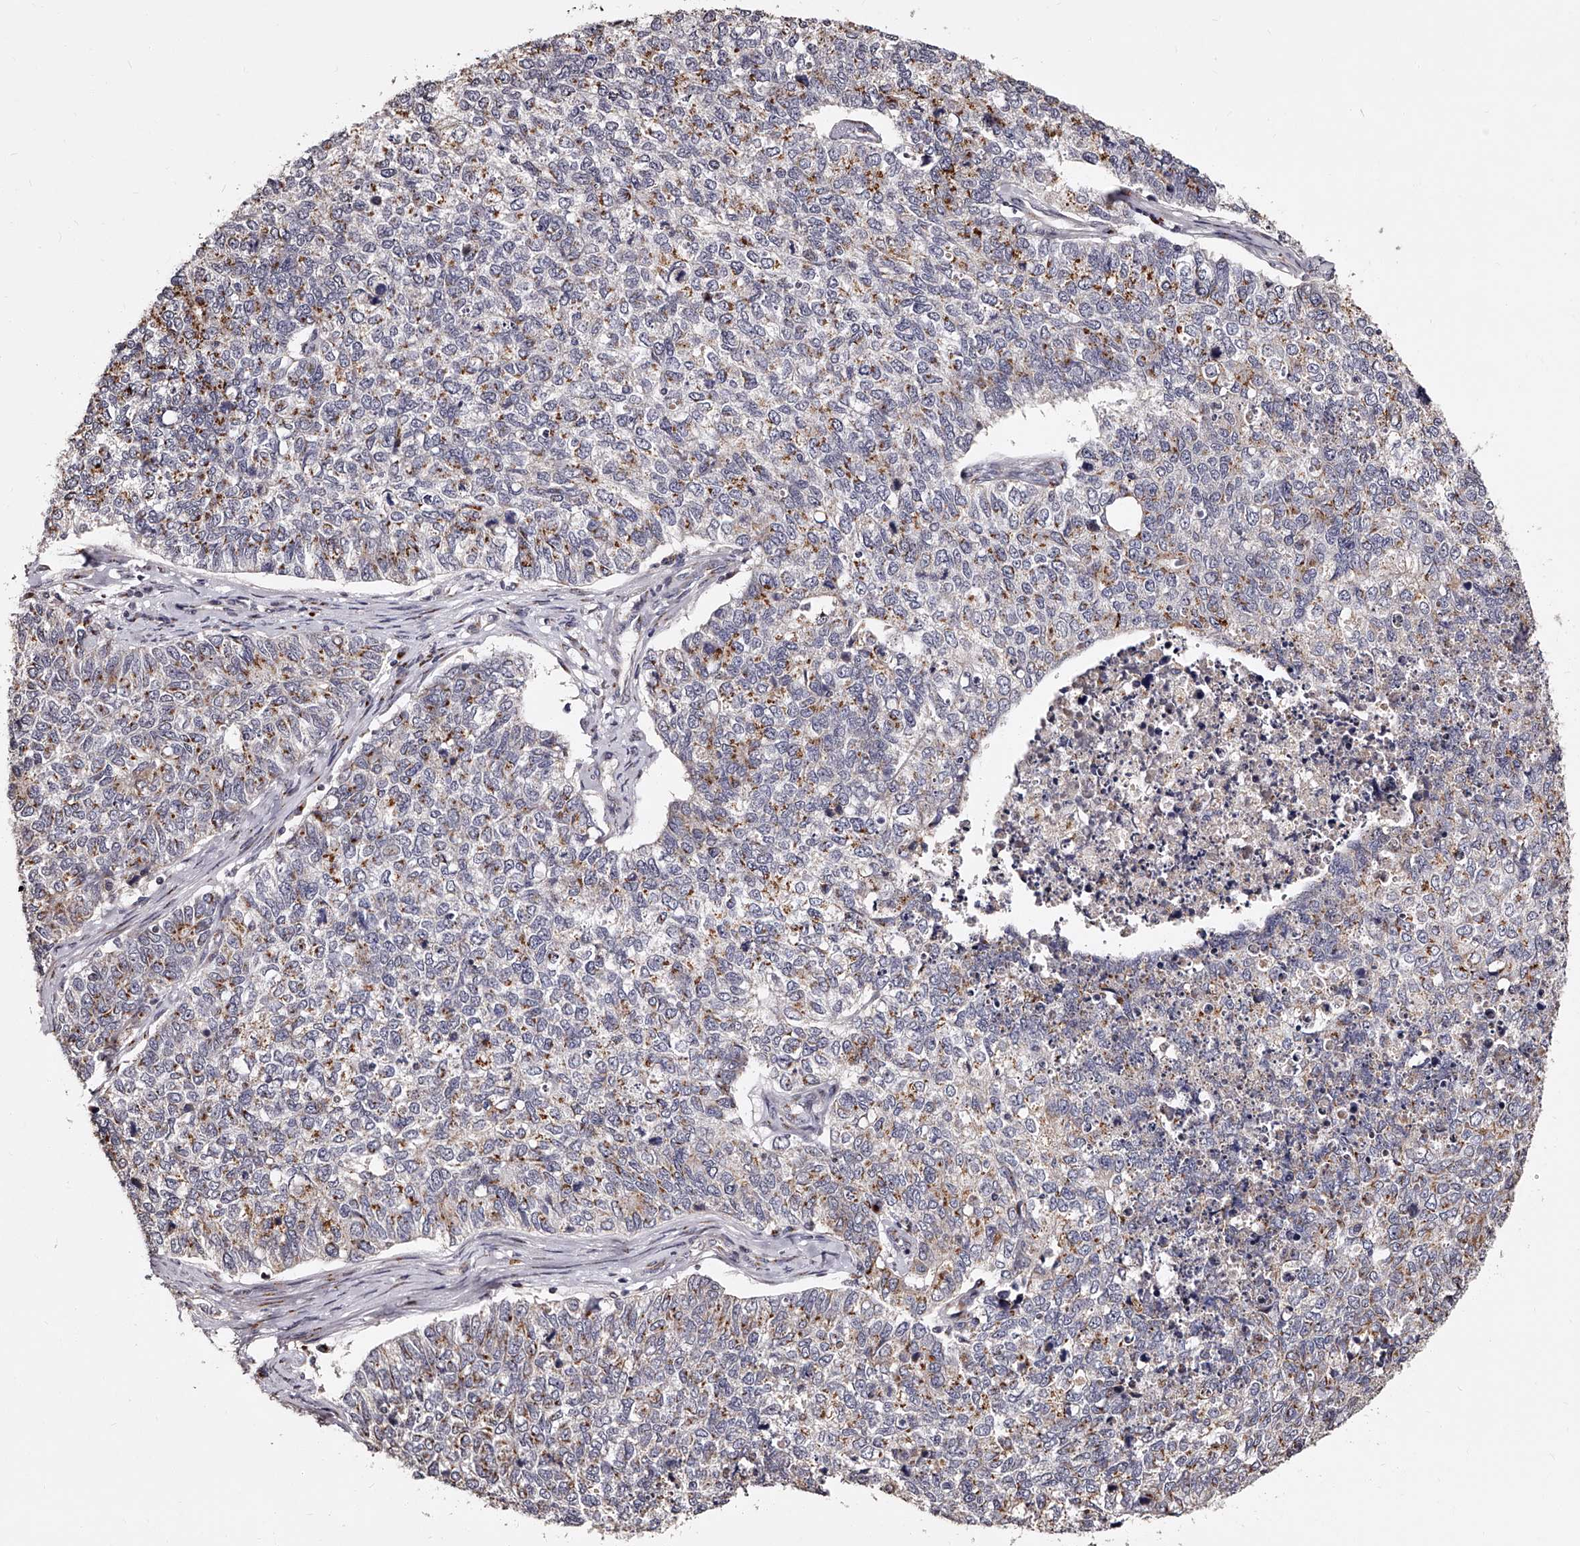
{"staining": {"intensity": "moderate", "quantity": "<25%", "location": "cytoplasmic/membranous"}, "tissue": "cervical cancer", "cell_type": "Tumor cells", "image_type": "cancer", "snomed": [{"axis": "morphology", "description": "Squamous cell carcinoma, NOS"}, {"axis": "topography", "description": "Cervix"}], "caption": "Immunohistochemical staining of cervical cancer demonstrates low levels of moderate cytoplasmic/membranous positivity in about <25% of tumor cells. (Stains: DAB (3,3'-diaminobenzidine) in brown, nuclei in blue, Microscopy: brightfield microscopy at high magnification).", "gene": "RSC1A1", "patient": {"sex": "female", "age": 63}}